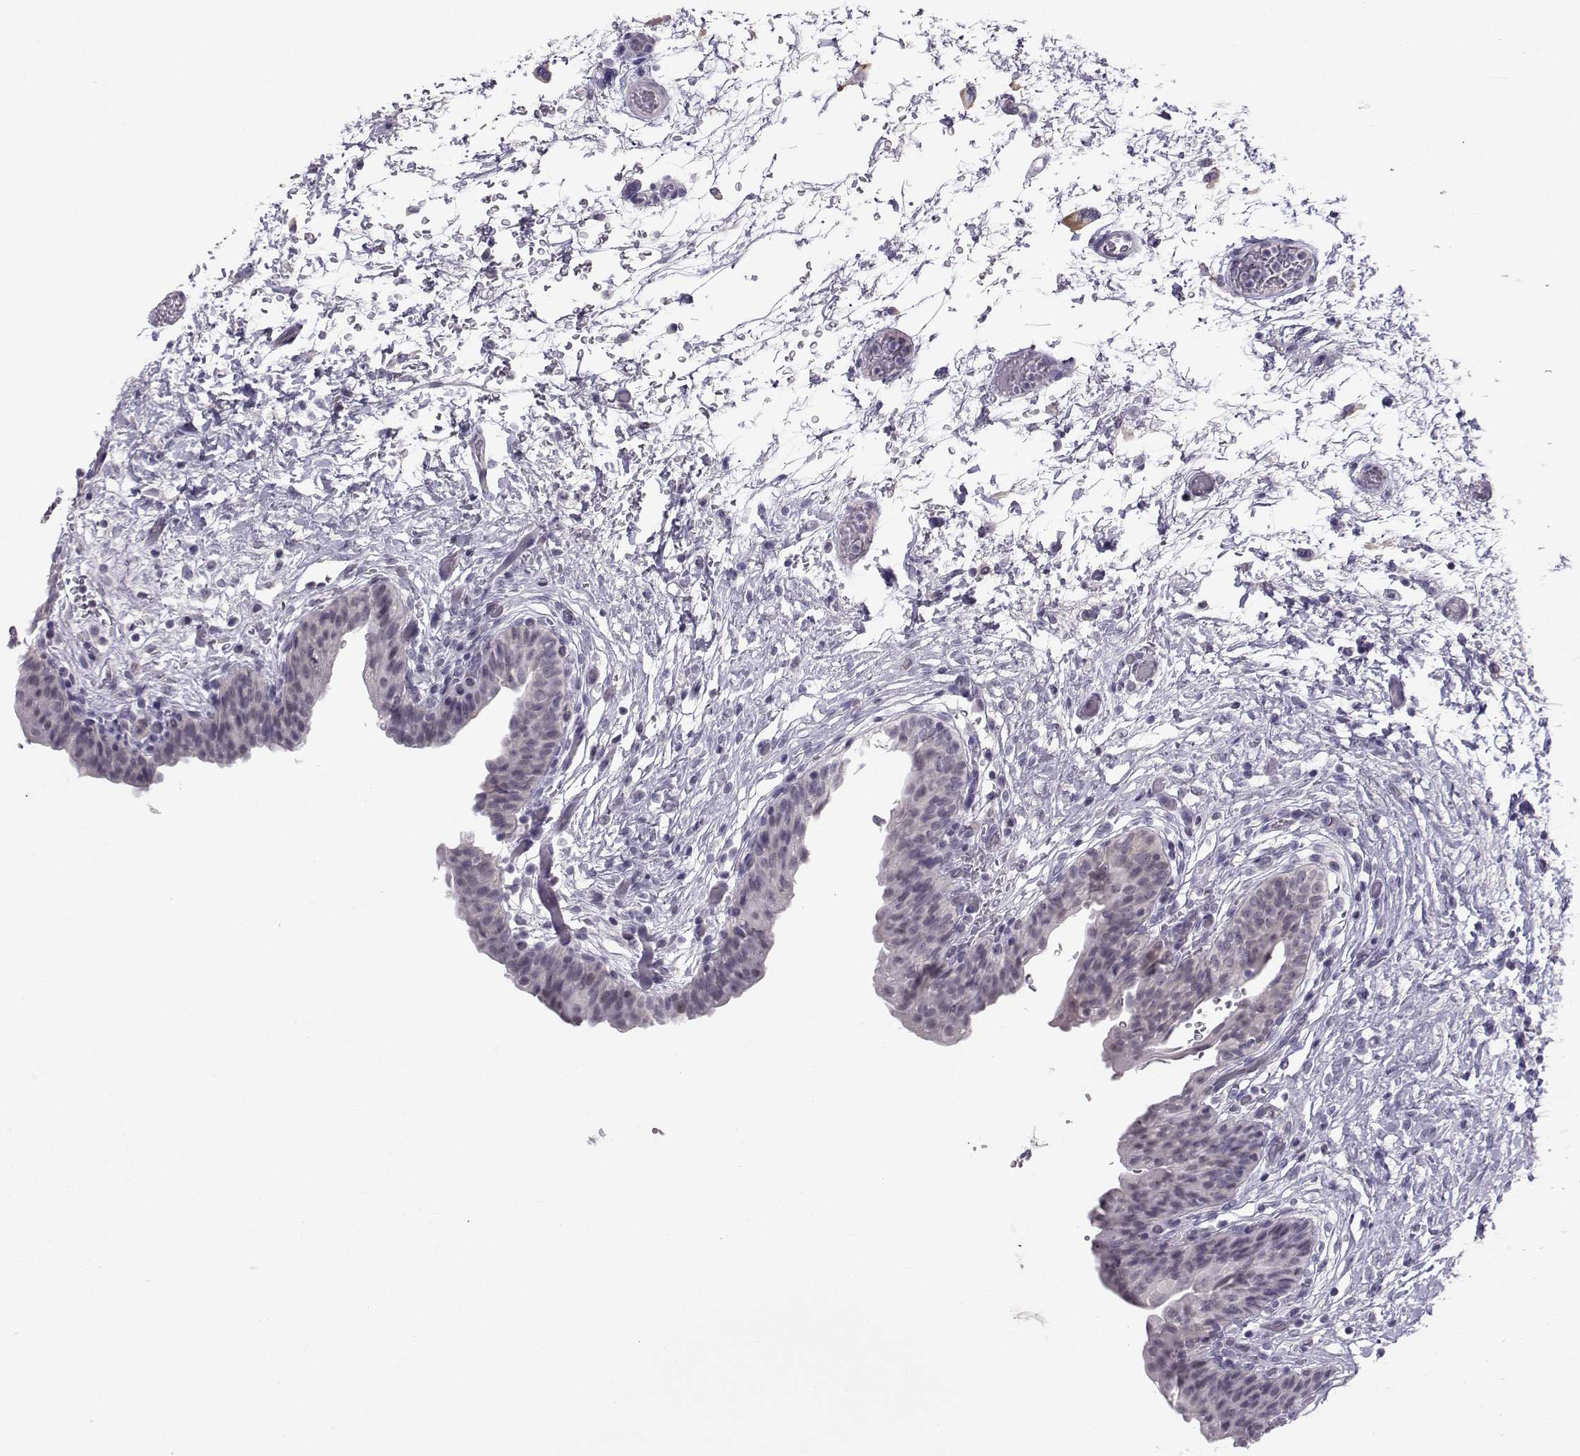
{"staining": {"intensity": "negative", "quantity": "none", "location": "none"}, "tissue": "urinary bladder", "cell_type": "Urothelial cells", "image_type": "normal", "snomed": [{"axis": "morphology", "description": "Normal tissue, NOS"}, {"axis": "topography", "description": "Urinary bladder"}], "caption": "Immunohistochemistry (IHC) of benign urinary bladder shows no staining in urothelial cells.", "gene": "DNAAF1", "patient": {"sex": "male", "age": 69}}